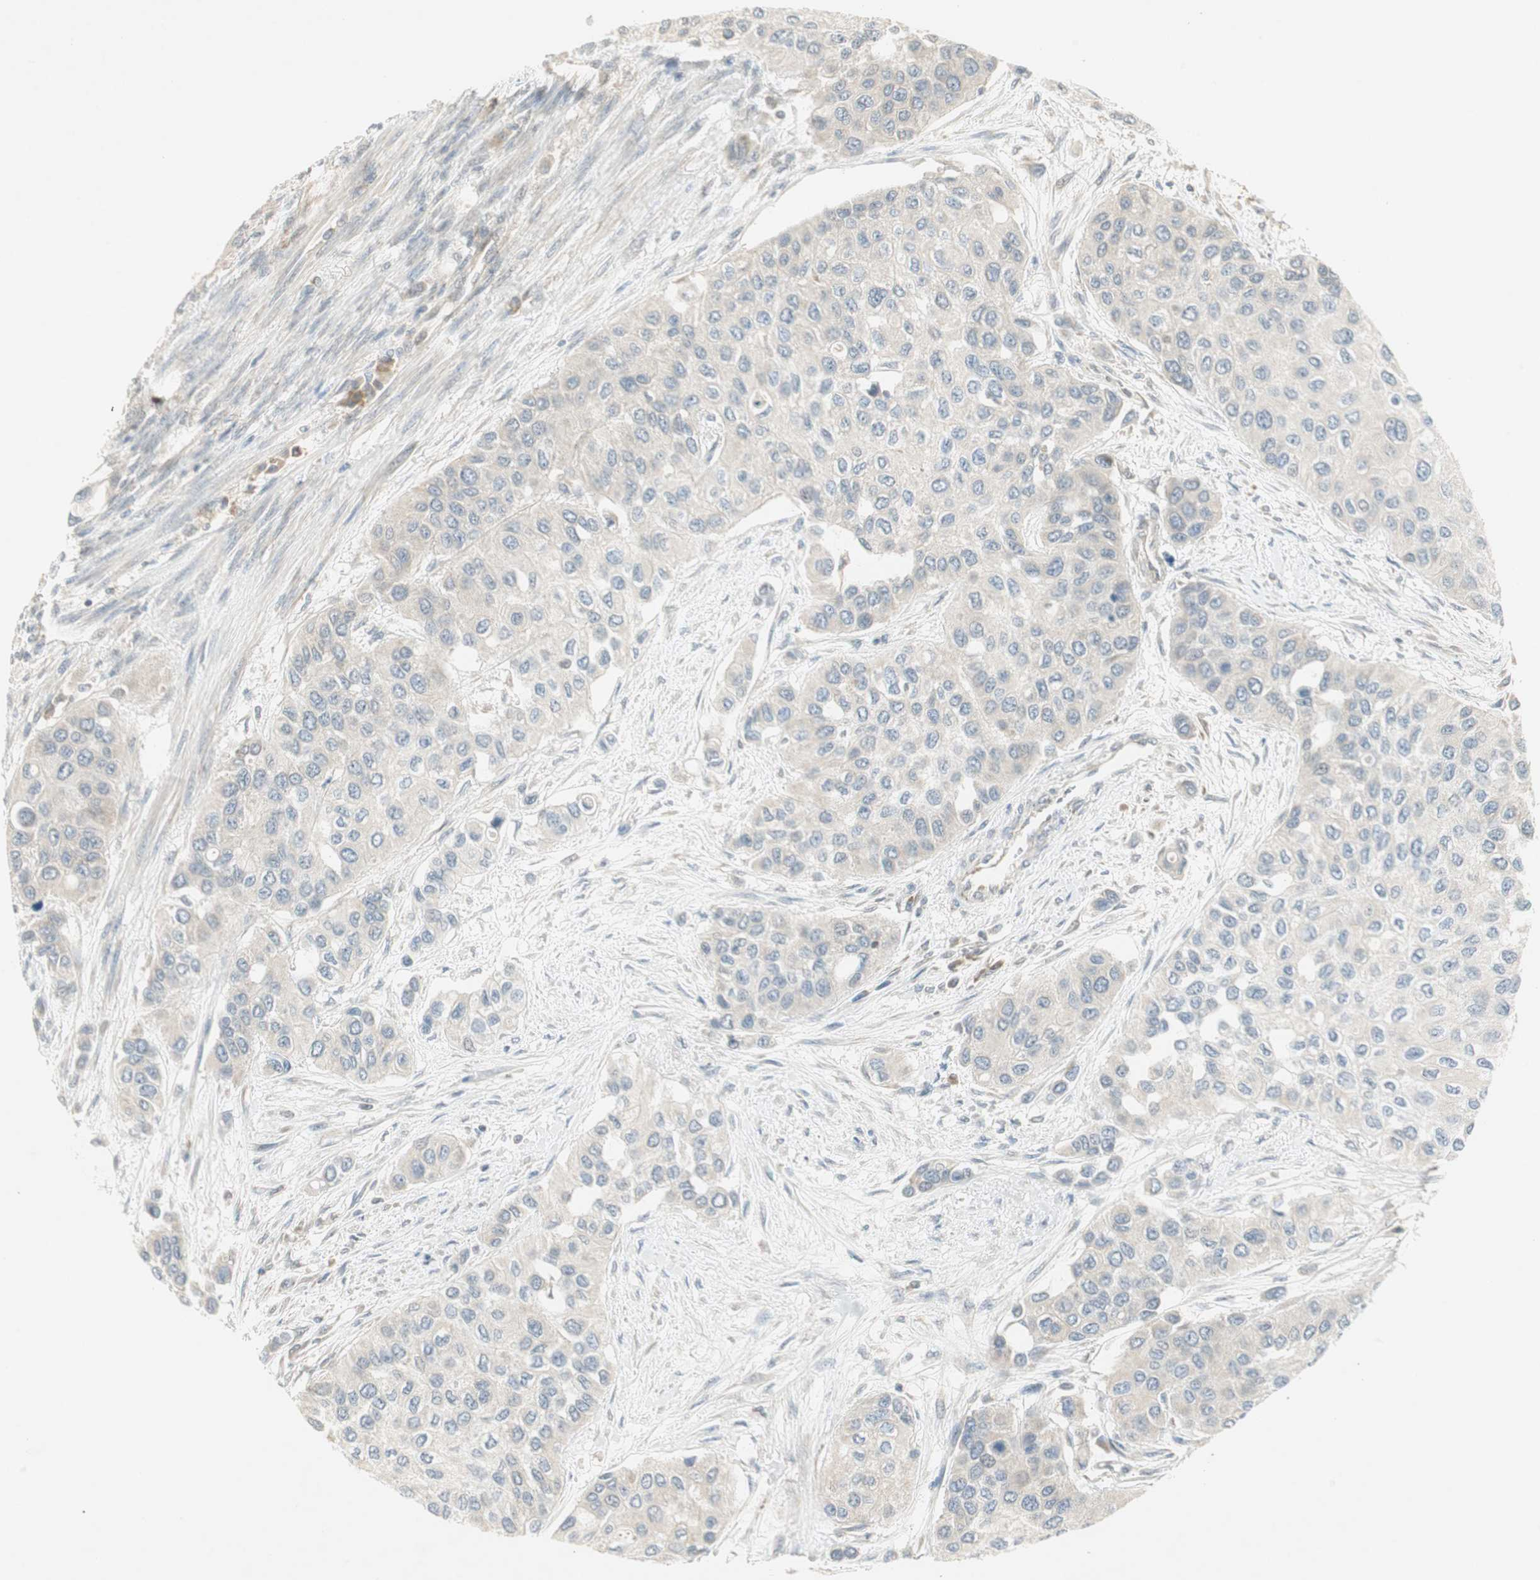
{"staining": {"intensity": "negative", "quantity": "none", "location": "none"}, "tissue": "urothelial cancer", "cell_type": "Tumor cells", "image_type": "cancer", "snomed": [{"axis": "morphology", "description": "Urothelial carcinoma, High grade"}, {"axis": "topography", "description": "Urinary bladder"}], "caption": "Urothelial carcinoma (high-grade) was stained to show a protein in brown. There is no significant staining in tumor cells.", "gene": "USP2", "patient": {"sex": "female", "age": 56}}